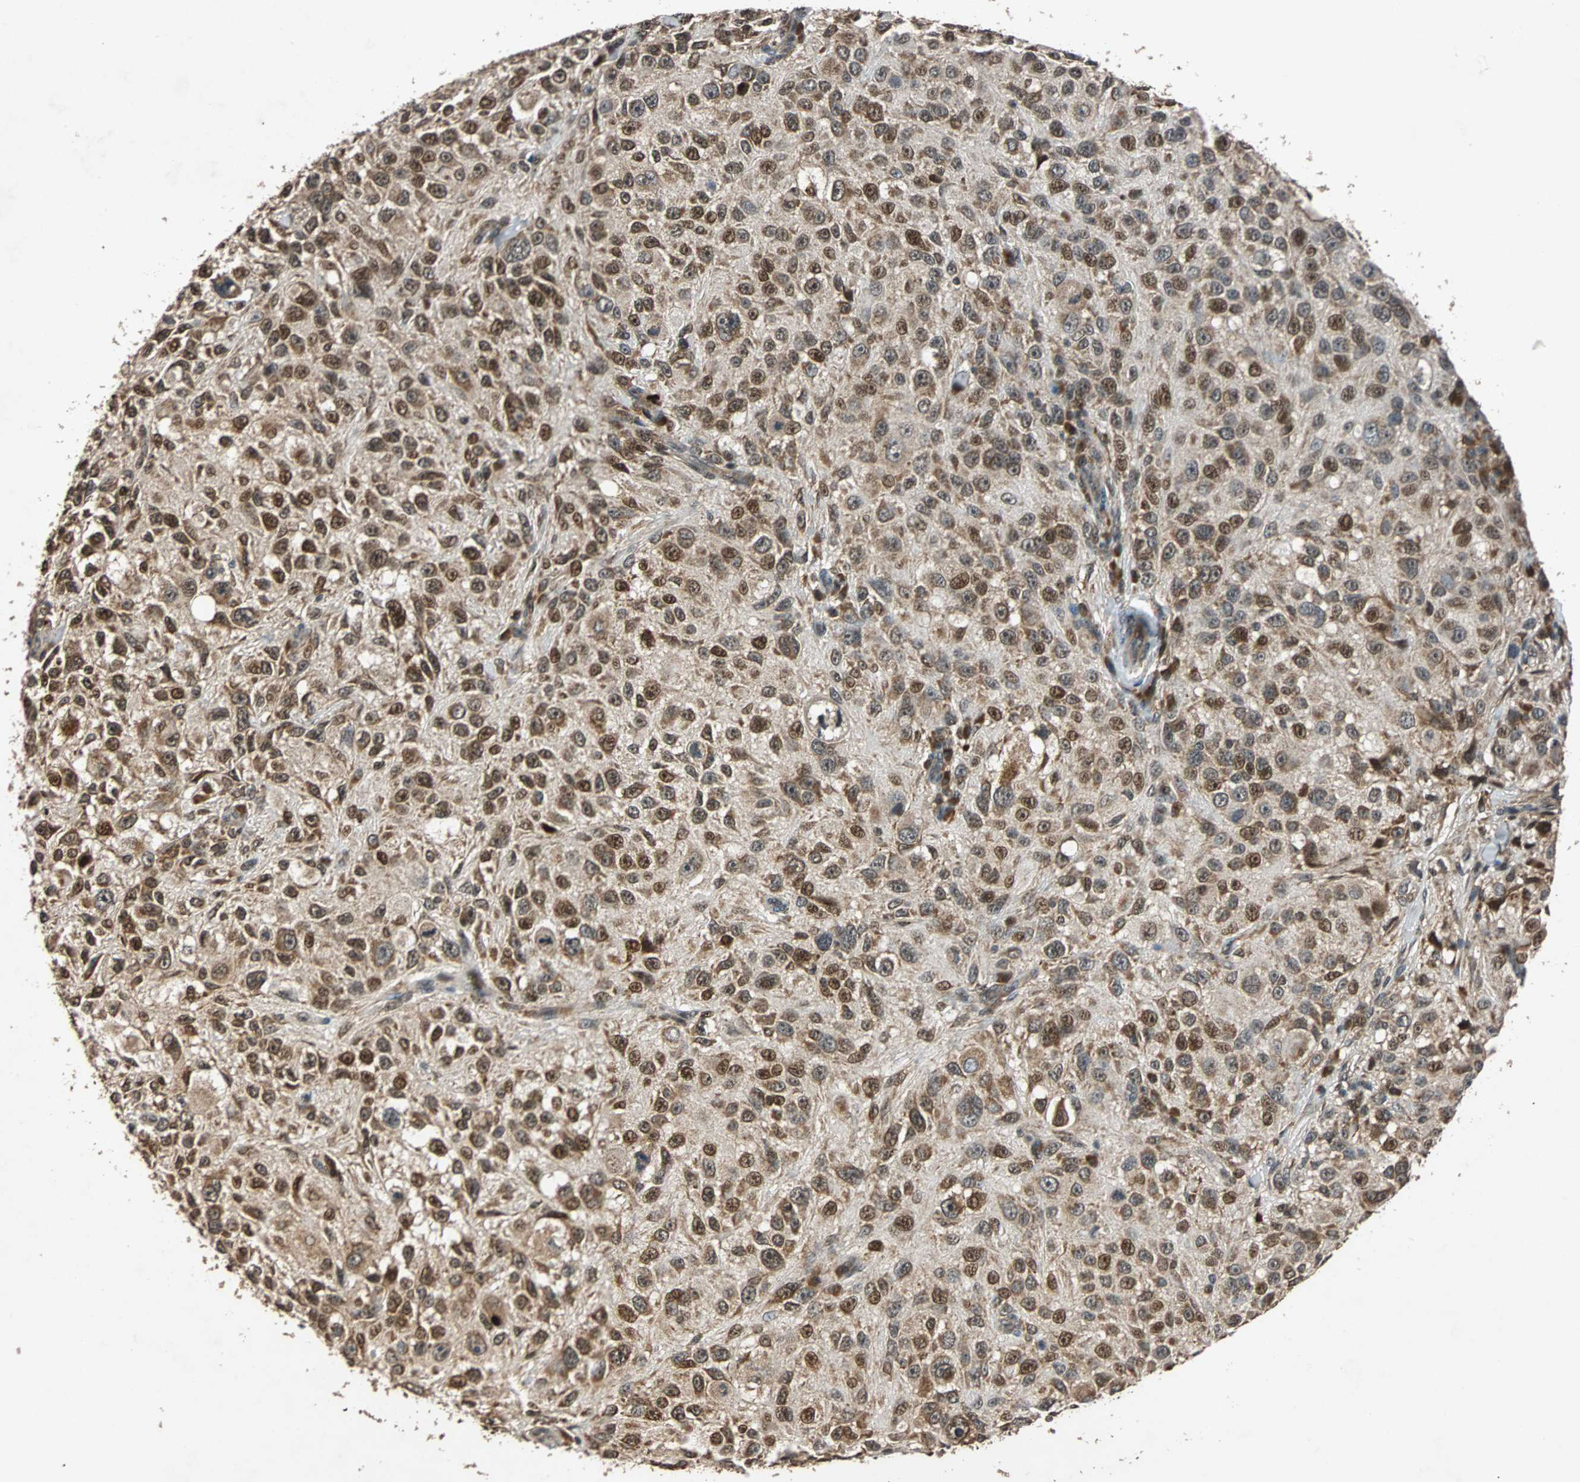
{"staining": {"intensity": "strong", "quantity": ">75%", "location": "cytoplasmic/membranous,nuclear"}, "tissue": "melanoma", "cell_type": "Tumor cells", "image_type": "cancer", "snomed": [{"axis": "morphology", "description": "Necrosis, NOS"}, {"axis": "morphology", "description": "Malignant melanoma, NOS"}, {"axis": "topography", "description": "Skin"}], "caption": "Strong cytoplasmic/membranous and nuclear protein staining is present in about >75% of tumor cells in melanoma.", "gene": "USP31", "patient": {"sex": "female", "age": 87}}